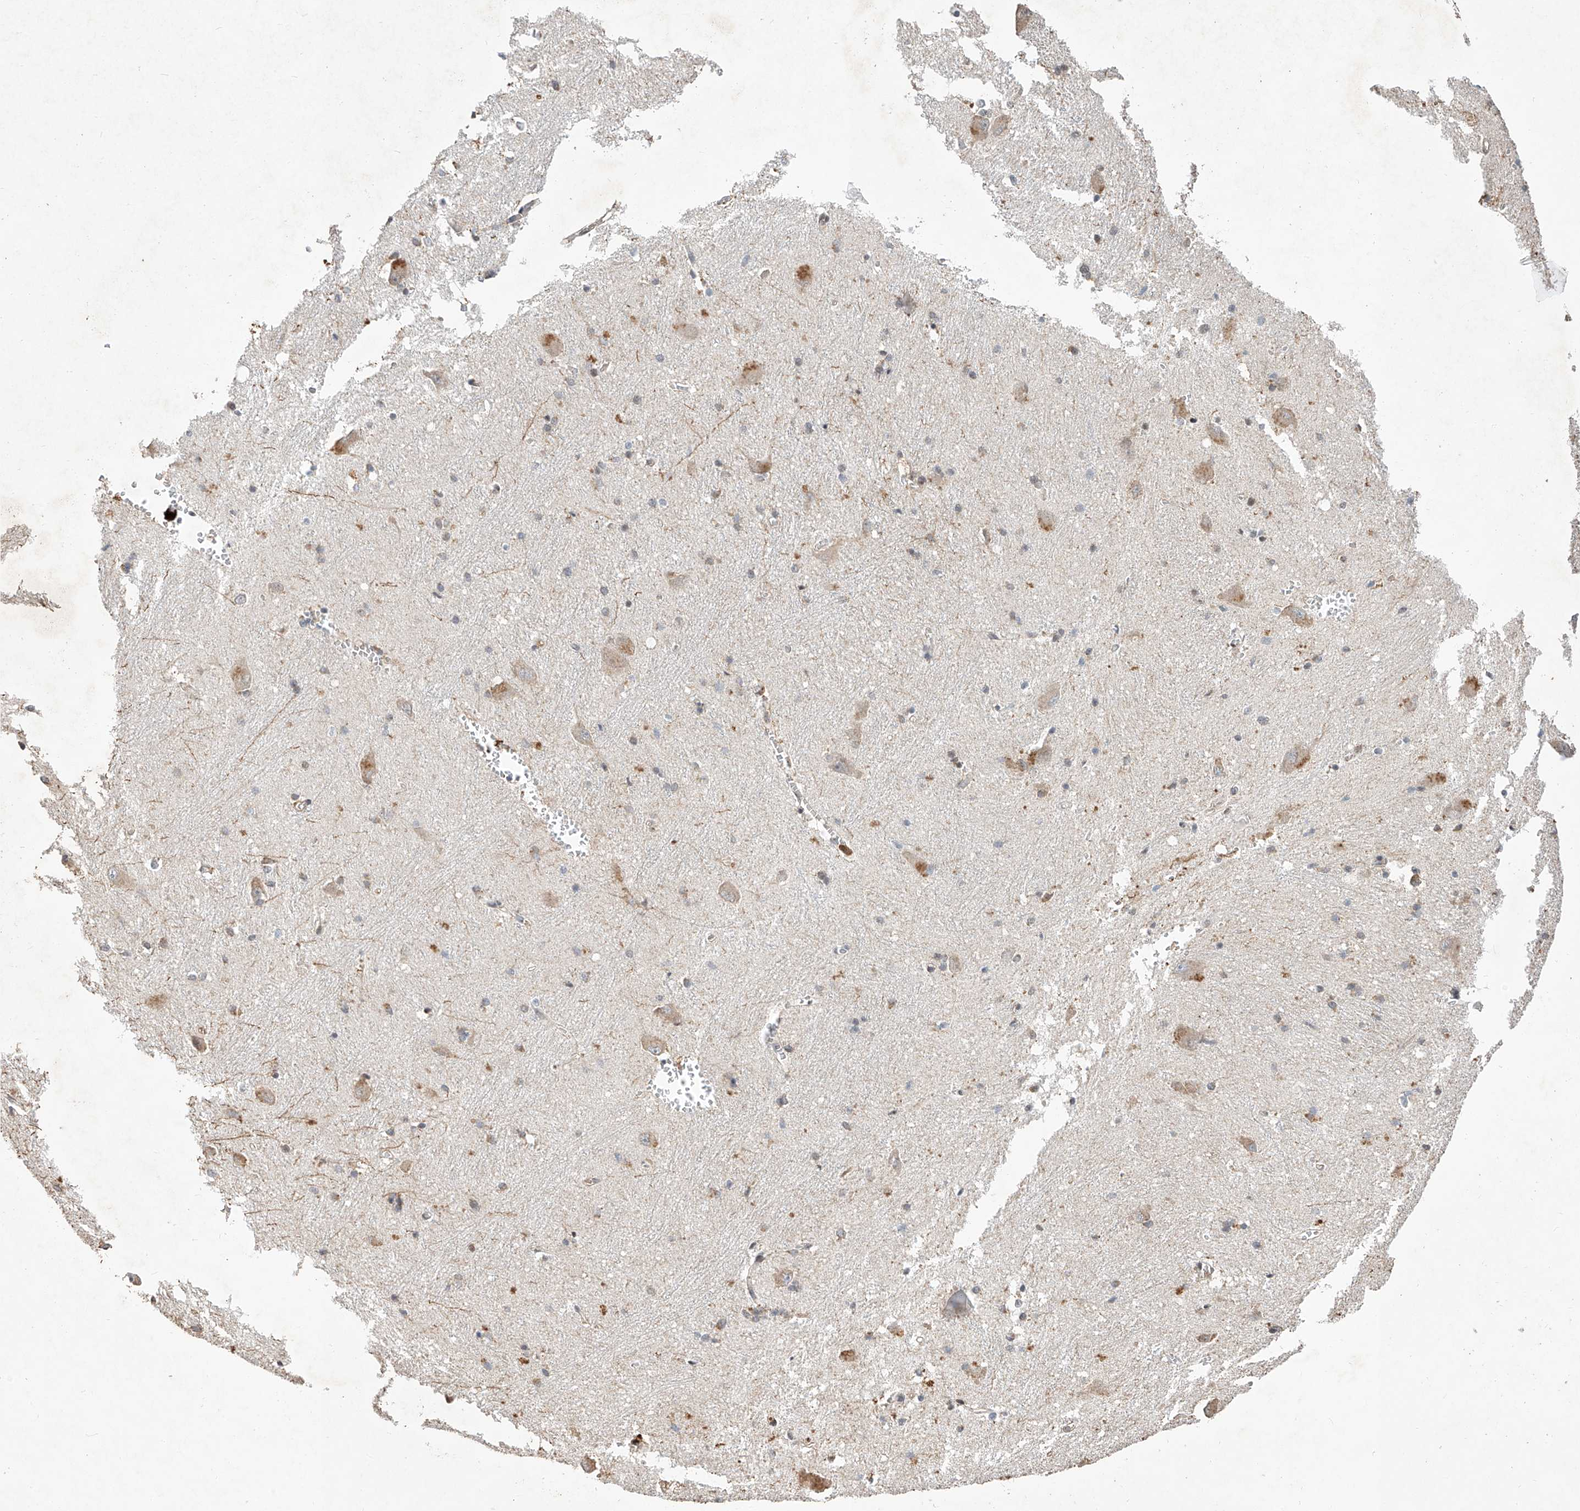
{"staining": {"intensity": "strong", "quantity": "<25%", "location": "cytoplasmic/membranous"}, "tissue": "caudate", "cell_type": "Glial cells", "image_type": "normal", "snomed": [{"axis": "morphology", "description": "Normal tissue, NOS"}, {"axis": "topography", "description": "Lateral ventricle wall"}], "caption": "A micrograph showing strong cytoplasmic/membranous staining in about <25% of glial cells in normal caudate, as visualized by brown immunohistochemical staining.", "gene": "RILPL2", "patient": {"sex": "male", "age": 37}}